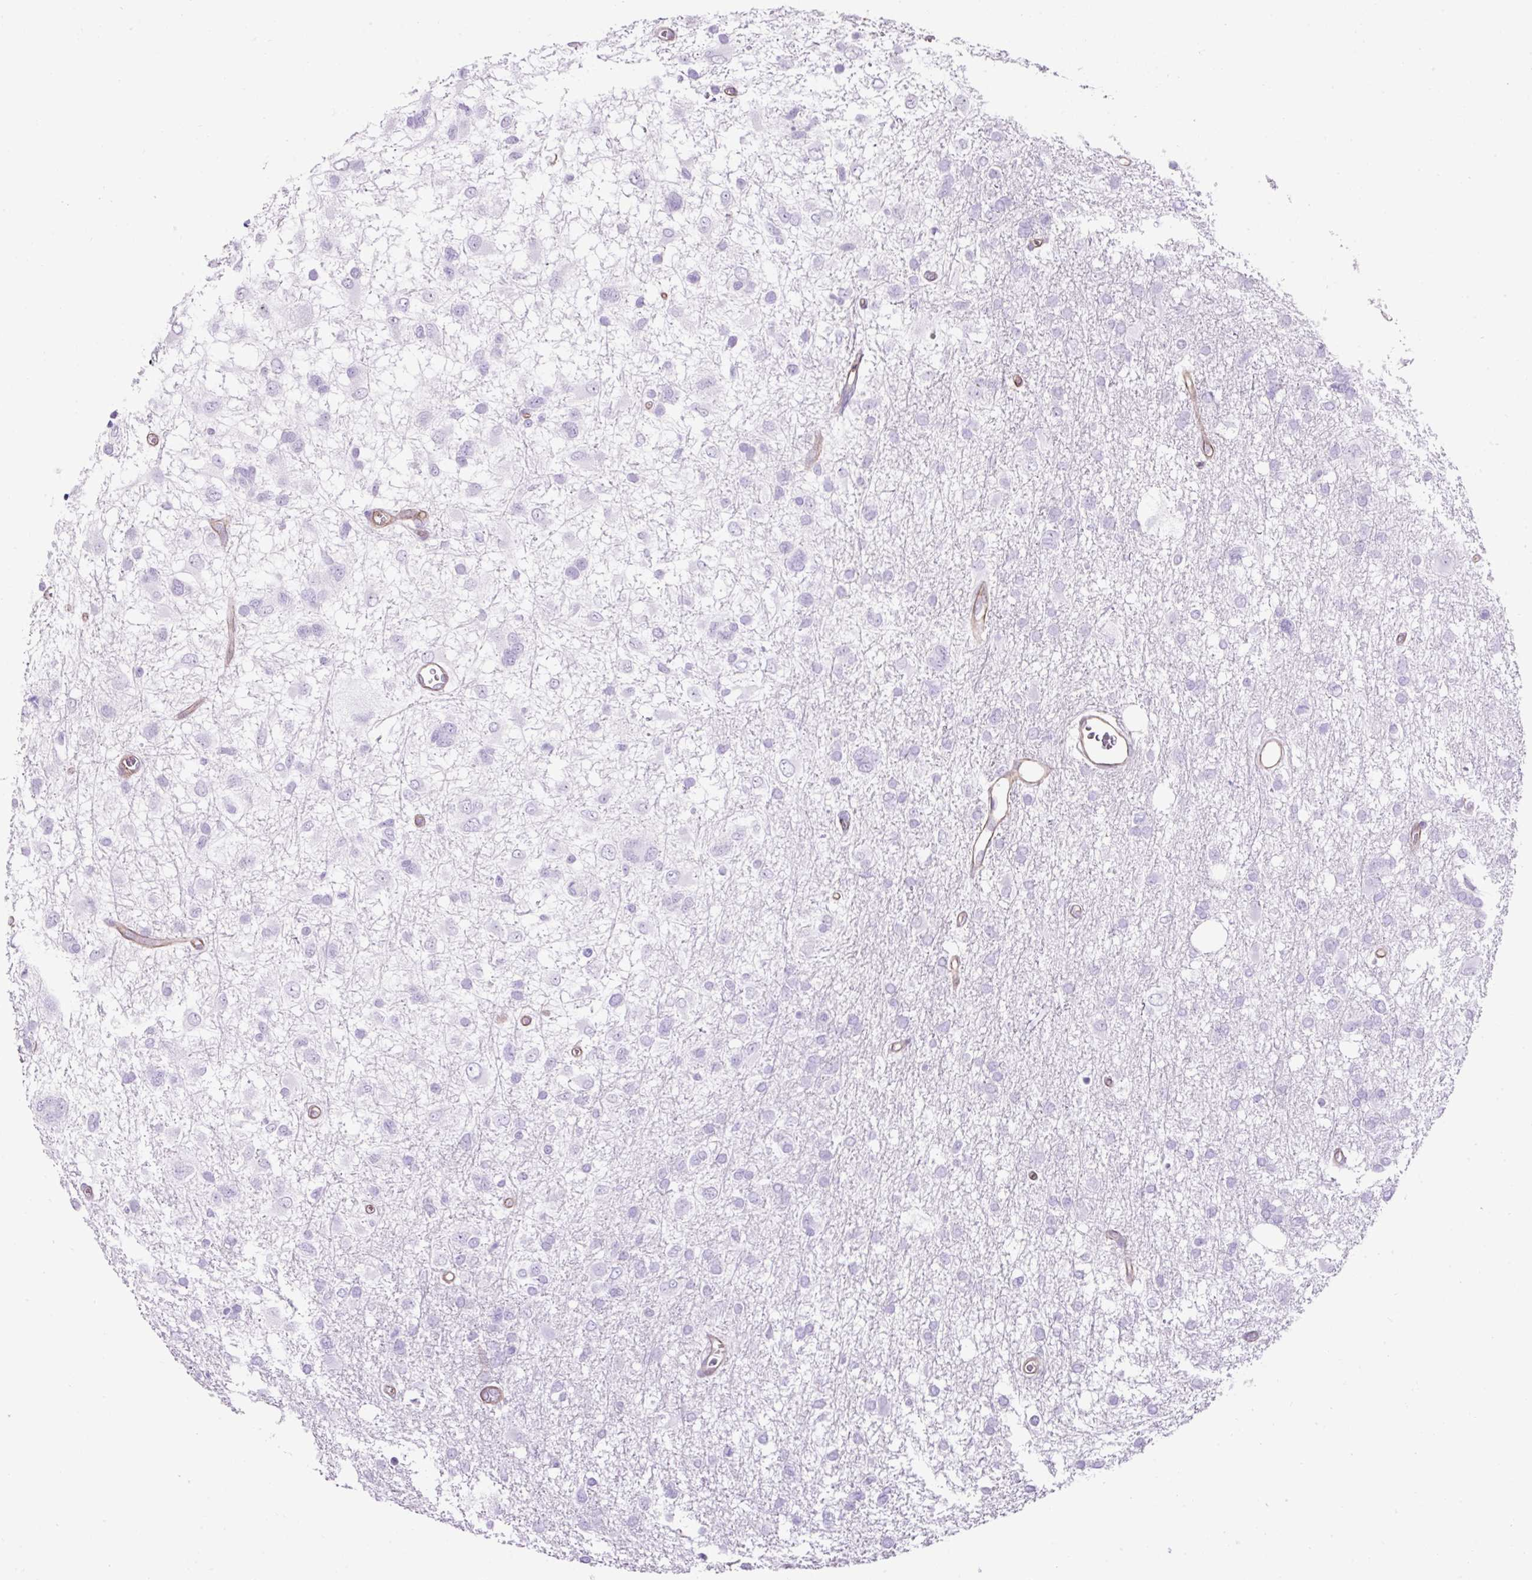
{"staining": {"intensity": "negative", "quantity": "none", "location": "none"}, "tissue": "glioma", "cell_type": "Tumor cells", "image_type": "cancer", "snomed": [{"axis": "morphology", "description": "Glioma, malignant, High grade"}, {"axis": "topography", "description": "Brain"}], "caption": "The IHC image has no significant expression in tumor cells of malignant high-grade glioma tissue. (Brightfield microscopy of DAB (3,3'-diaminobenzidine) immunohistochemistry at high magnification).", "gene": "KRT12", "patient": {"sex": "male", "age": 61}}